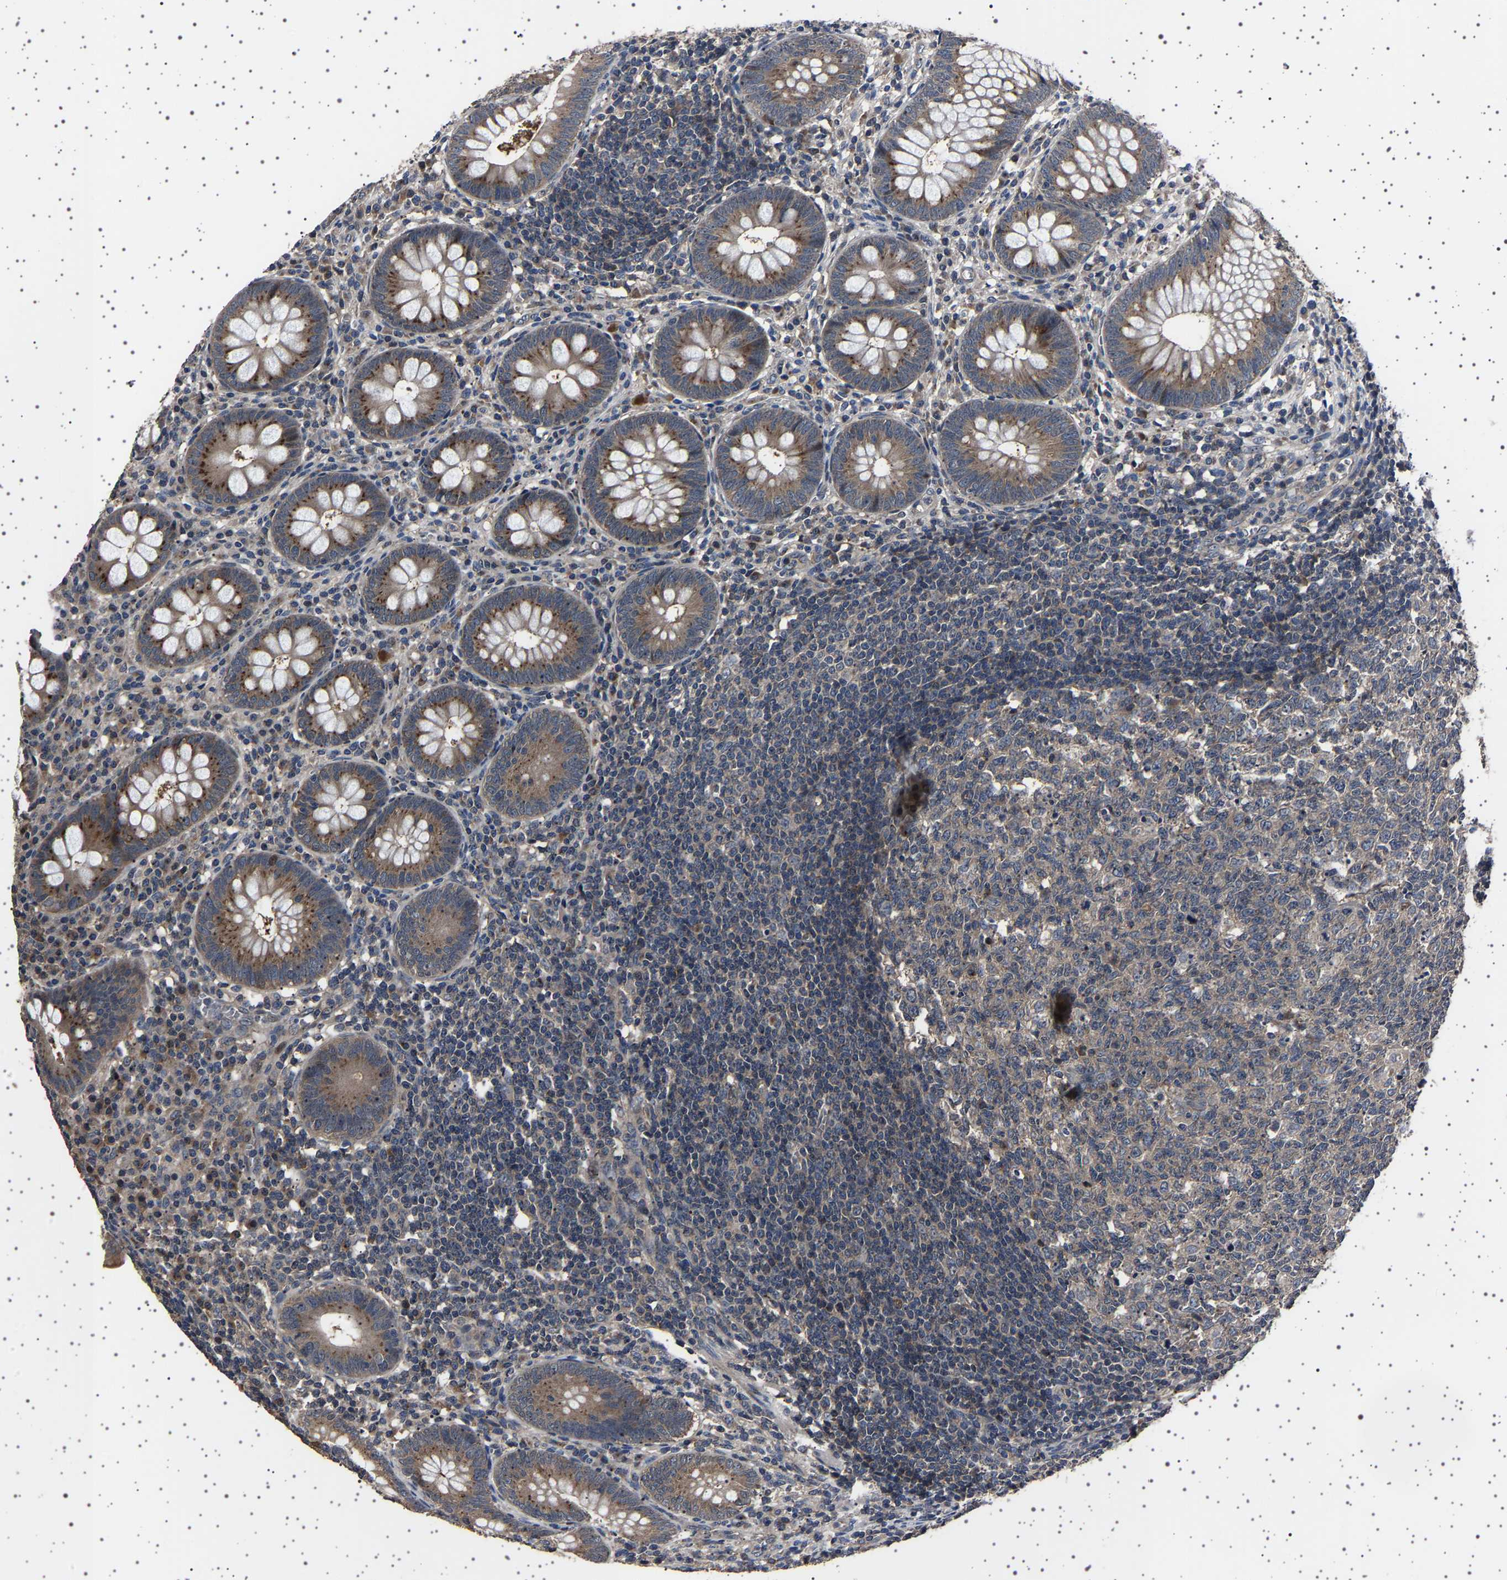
{"staining": {"intensity": "moderate", "quantity": ">75%", "location": "cytoplasmic/membranous"}, "tissue": "appendix", "cell_type": "Glandular cells", "image_type": "normal", "snomed": [{"axis": "morphology", "description": "Normal tissue, NOS"}, {"axis": "topography", "description": "Appendix"}], "caption": "About >75% of glandular cells in unremarkable appendix demonstrate moderate cytoplasmic/membranous protein staining as visualized by brown immunohistochemical staining.", "gene": "NCKAP1", "patient": {"sex": "male", "age": 56}}